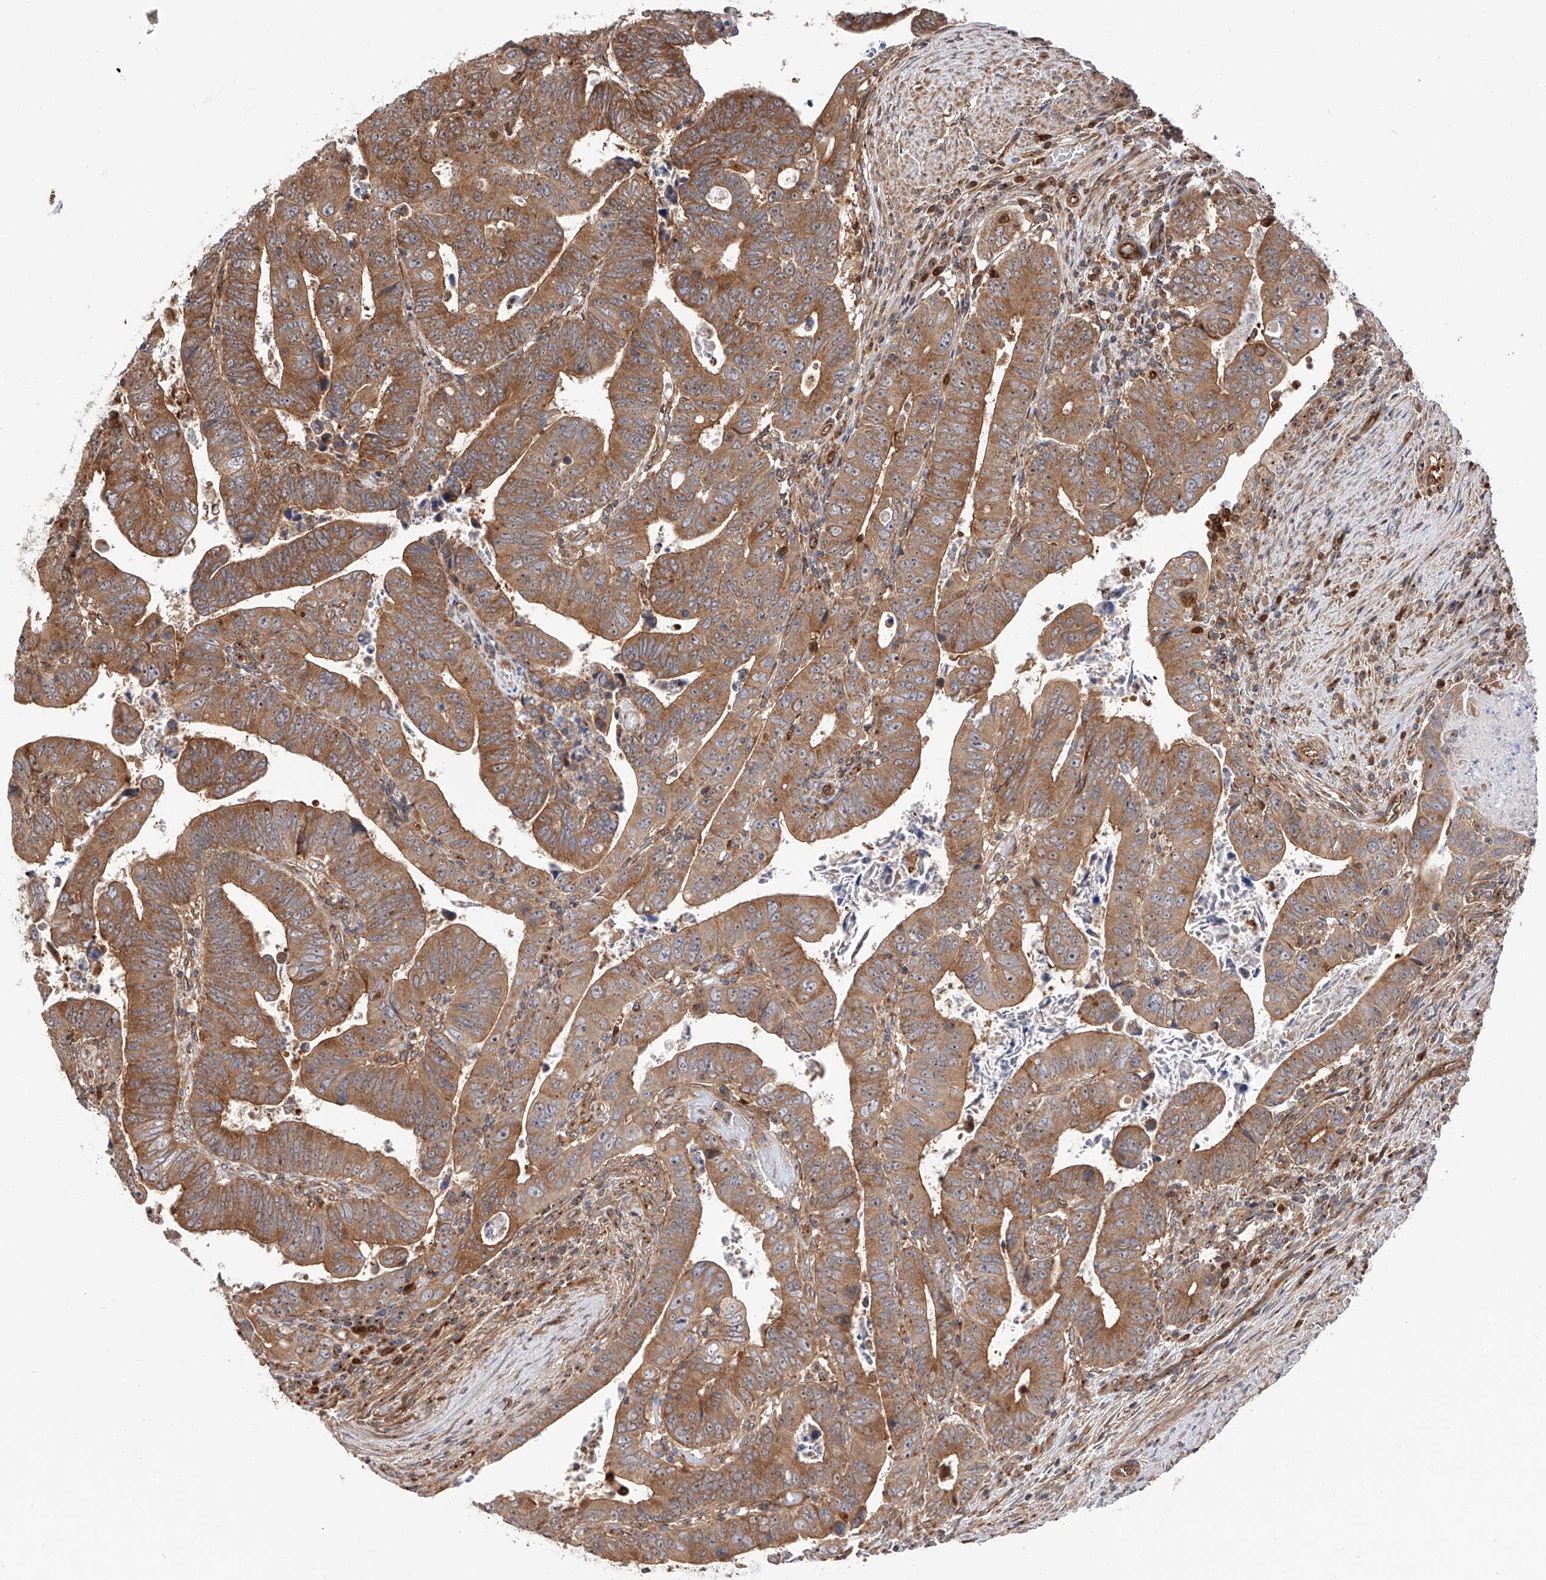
{"staining": {"intensity": "moderate", "quantity": ">75%", "location": "cytoplasmic/membranous"}, "tissue": "colorectal cancer", "cell_type": "Tumor cells", "image_type": "cancer", "snomed": [{"axis": "morphology", "description": "Normal tissue, NOS"}, {"axis": "morphology", "description": "Adenocarcinoma, NOS"}, {"axis": "topography", "description": "Rectum"}], "caption": "A medium amount of moderate cytoplasmic/membranous expression is identified in approximately >75% of tumor cells in colorectal cancer tissue. (IHC, brightfield microscopy, high magnification).", "gene": "ISCA2", "patient": {"sex": "female", "age": 65}}